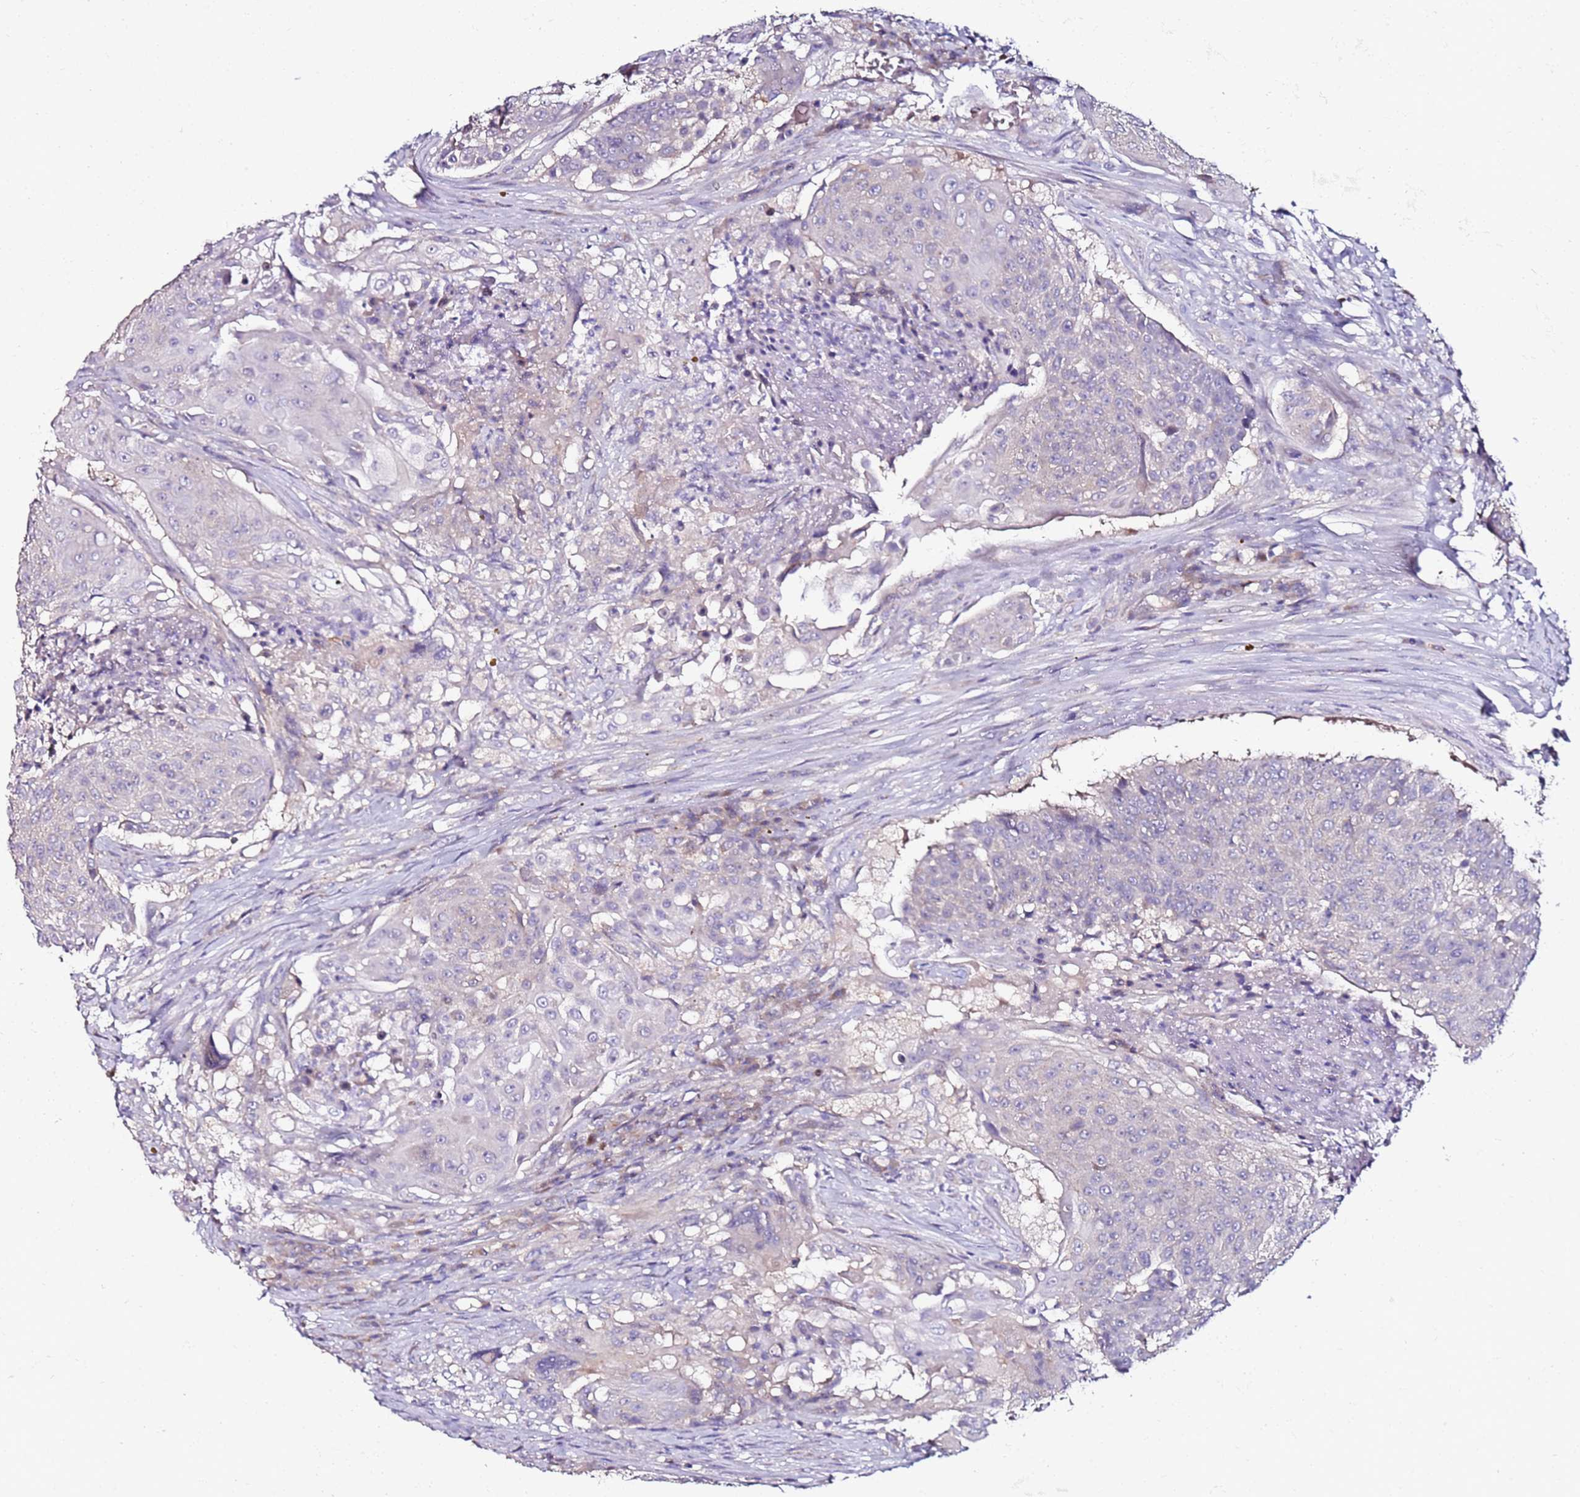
{"staining": {"intensity": "negative", "quantity": "none", "location": "none"}, "tissue": "urothelial cancer", "cell_type": "Tumor cells", "image_type": "cancer", "snomed": [{"axis": "morphology", "description": "Urothelial carcinoma, High grade"}, {"axis": "topography", "description": "Urinary bladder"}], "caption": "This is an immunohistochemistry (IHC) histopathology image of human high-grade urothelial carcinoma. There is no positivity in tumor cells.", "gene": "SRRM5", "patient": {"sex": "female", "age": 63}}